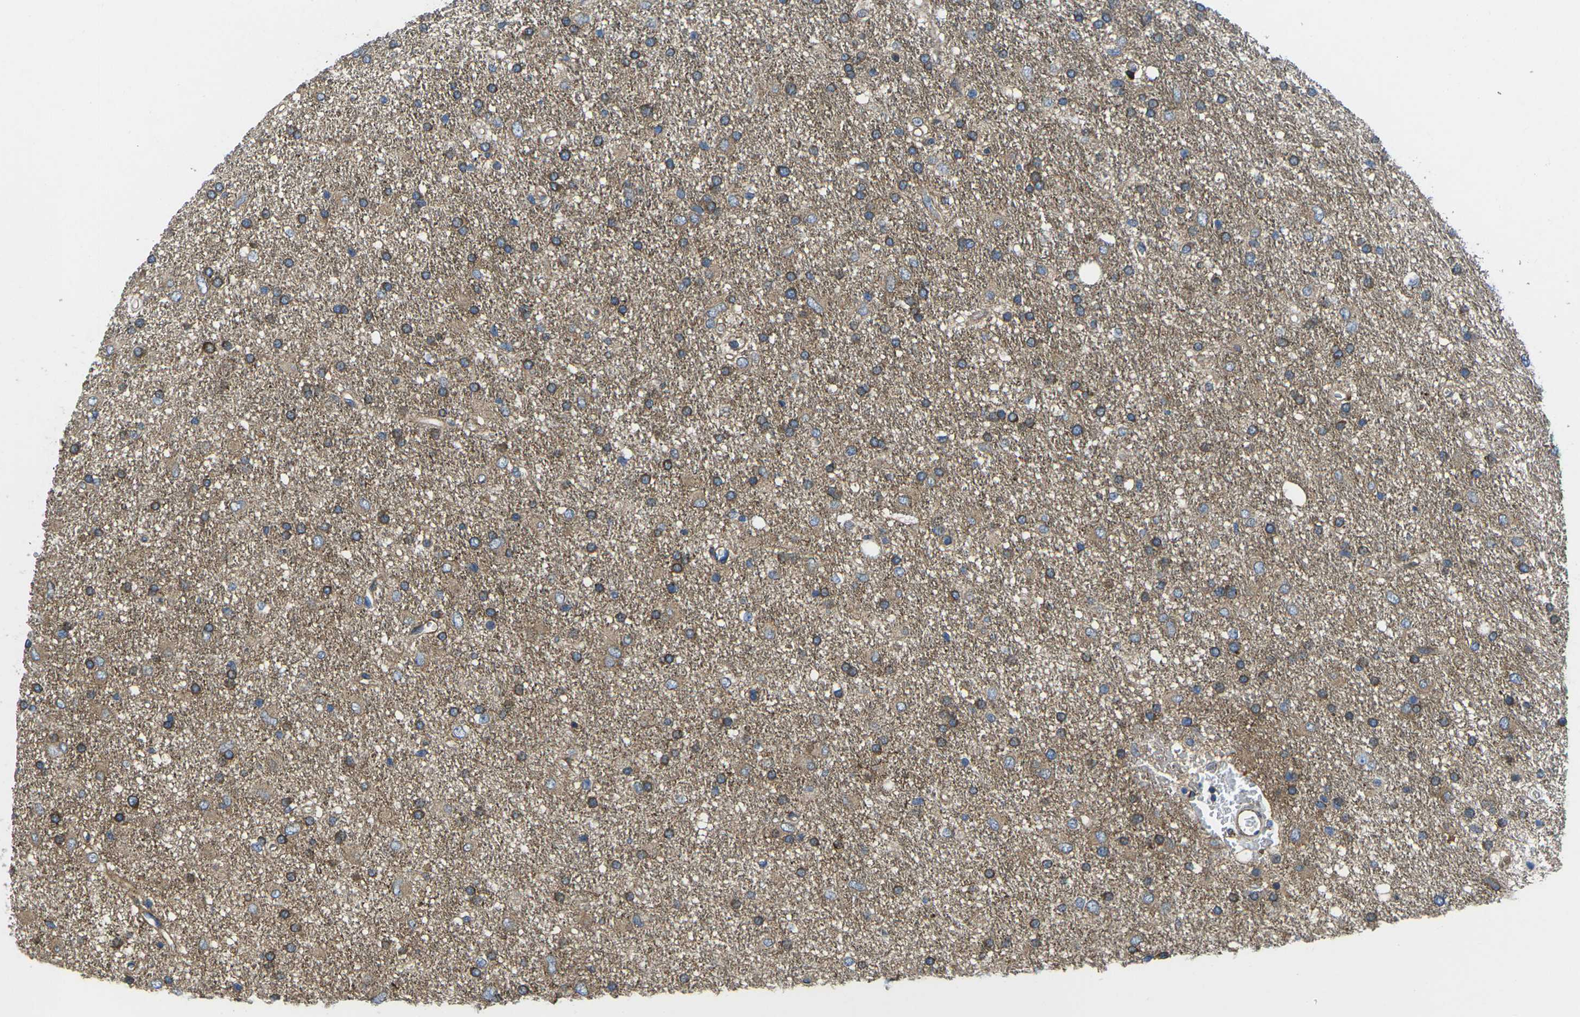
{"staining": {"intensity": "moderate", "quantity": "25%-75%", "location": "cytoplasmic/membranous"}, "tissue": "glioma", "cell_type": "Tumor cells", "image_type": "cancer", "snomed": [{"axis": "morphology", "description": "Glioma, malignant, Low grade"}, {"axis": "topography", "description": "Brain"}], "caption": "This photomicrograph demonstrates immunohistochemistry staining of glioma, with medium moderate cytoplasmic/membranous expression in about 25%-75% of tumor cells.", "gene": "DLG1", "patient": {"sex": "male", "age": 77}}